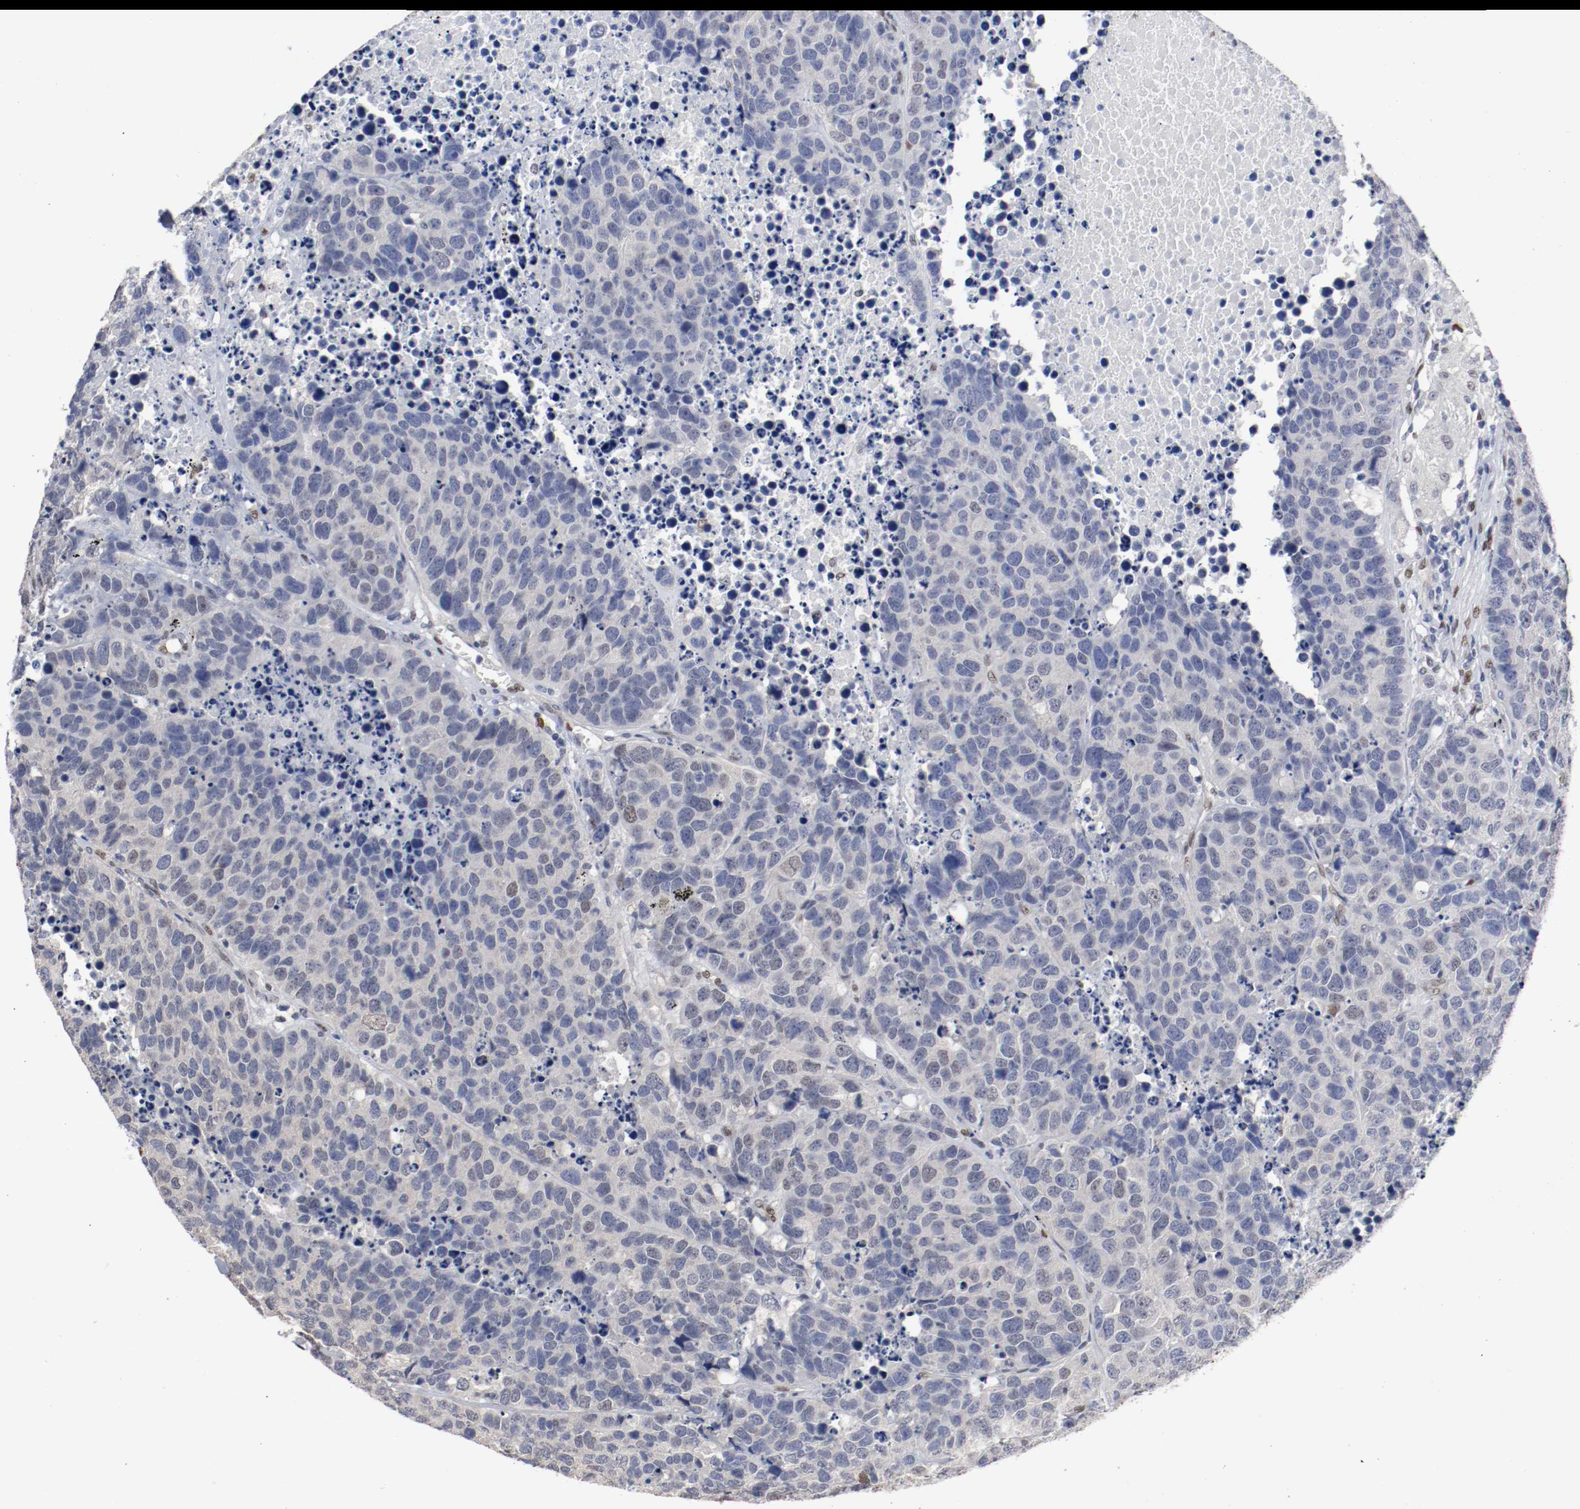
{"staining": {"intensity": "moderate", "quantity": "<25%", "location": "nuclear"}, "tissue": "carcinoid", "cell_type": "Tumor cells", "image_type": "cancer", "snomed": [{"axis": "morphology", "description": "Carcinoid, malignant, NOS"}, {"axis": "topography", "description": "Lung"}], "caption": "High-power microscopy captured an IHC micrograph of carcinoid, revealing moderate nuclear positivity in approximately <25% of tumor cells.", "gene": "FOSL2", "patient": {"sex": "male", "age": 60}}